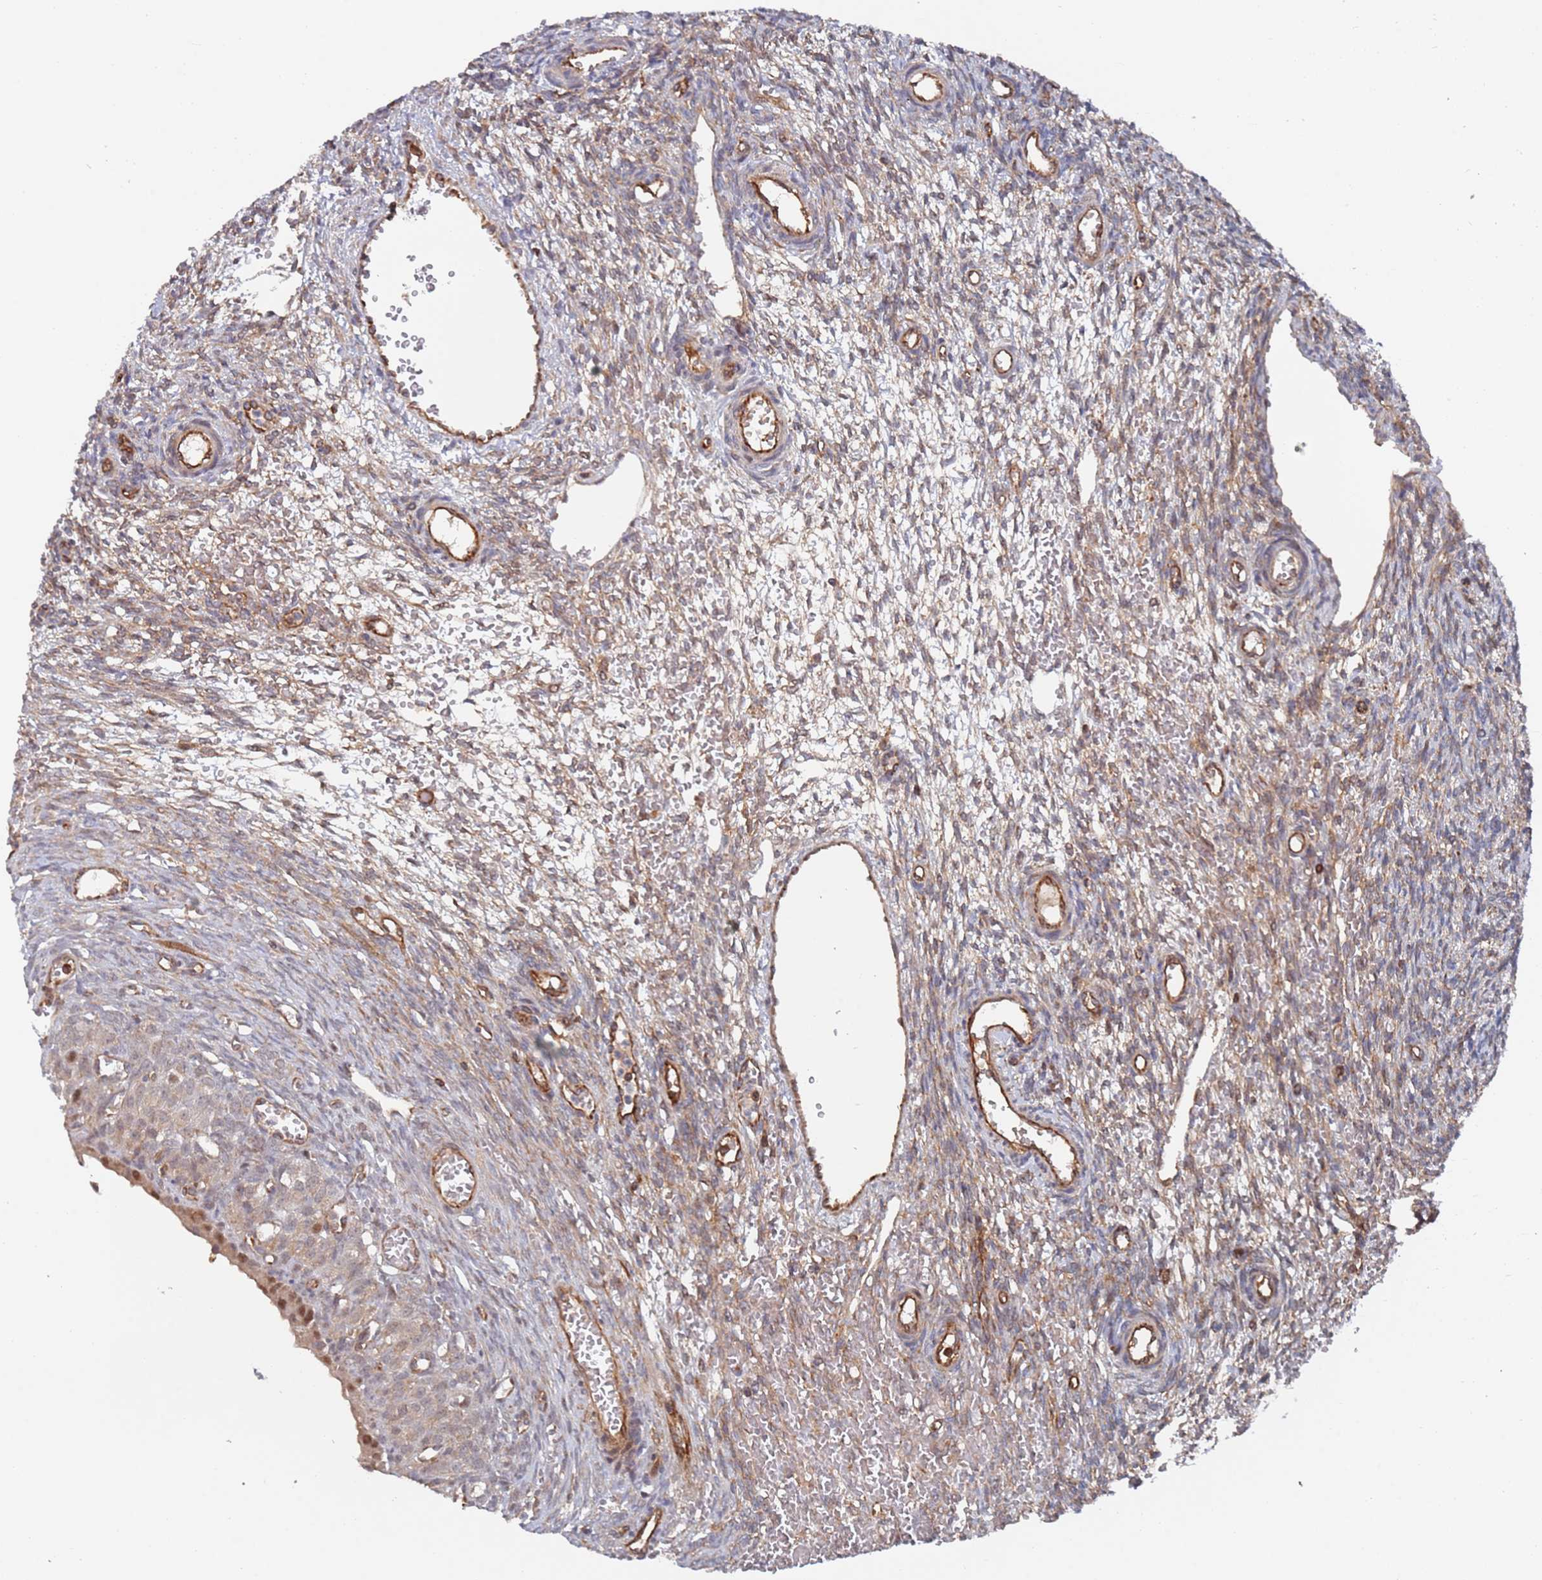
{"staining": {"intensity": "weak", "quantity": ">75%", "location": "cytoplasmic/membranous"}, "tissue": "ovary", "cell_type": "Ovarian stroma cells", "image_type": "normal", "snomed": [{"axis": "morphology", "description": "Normal tissue, NOS"}, {"axis": "topography", "description": "Ovary"}], "caption": "The photomicrograph reveals immunohistochemical staining of benign ovary. There is weak cytoplasmic/membranous expression is seen in approximately >75% of ovarian stroma cells.", "gene": "DDX60", "patient": {"sex": "female", "age": 39}}